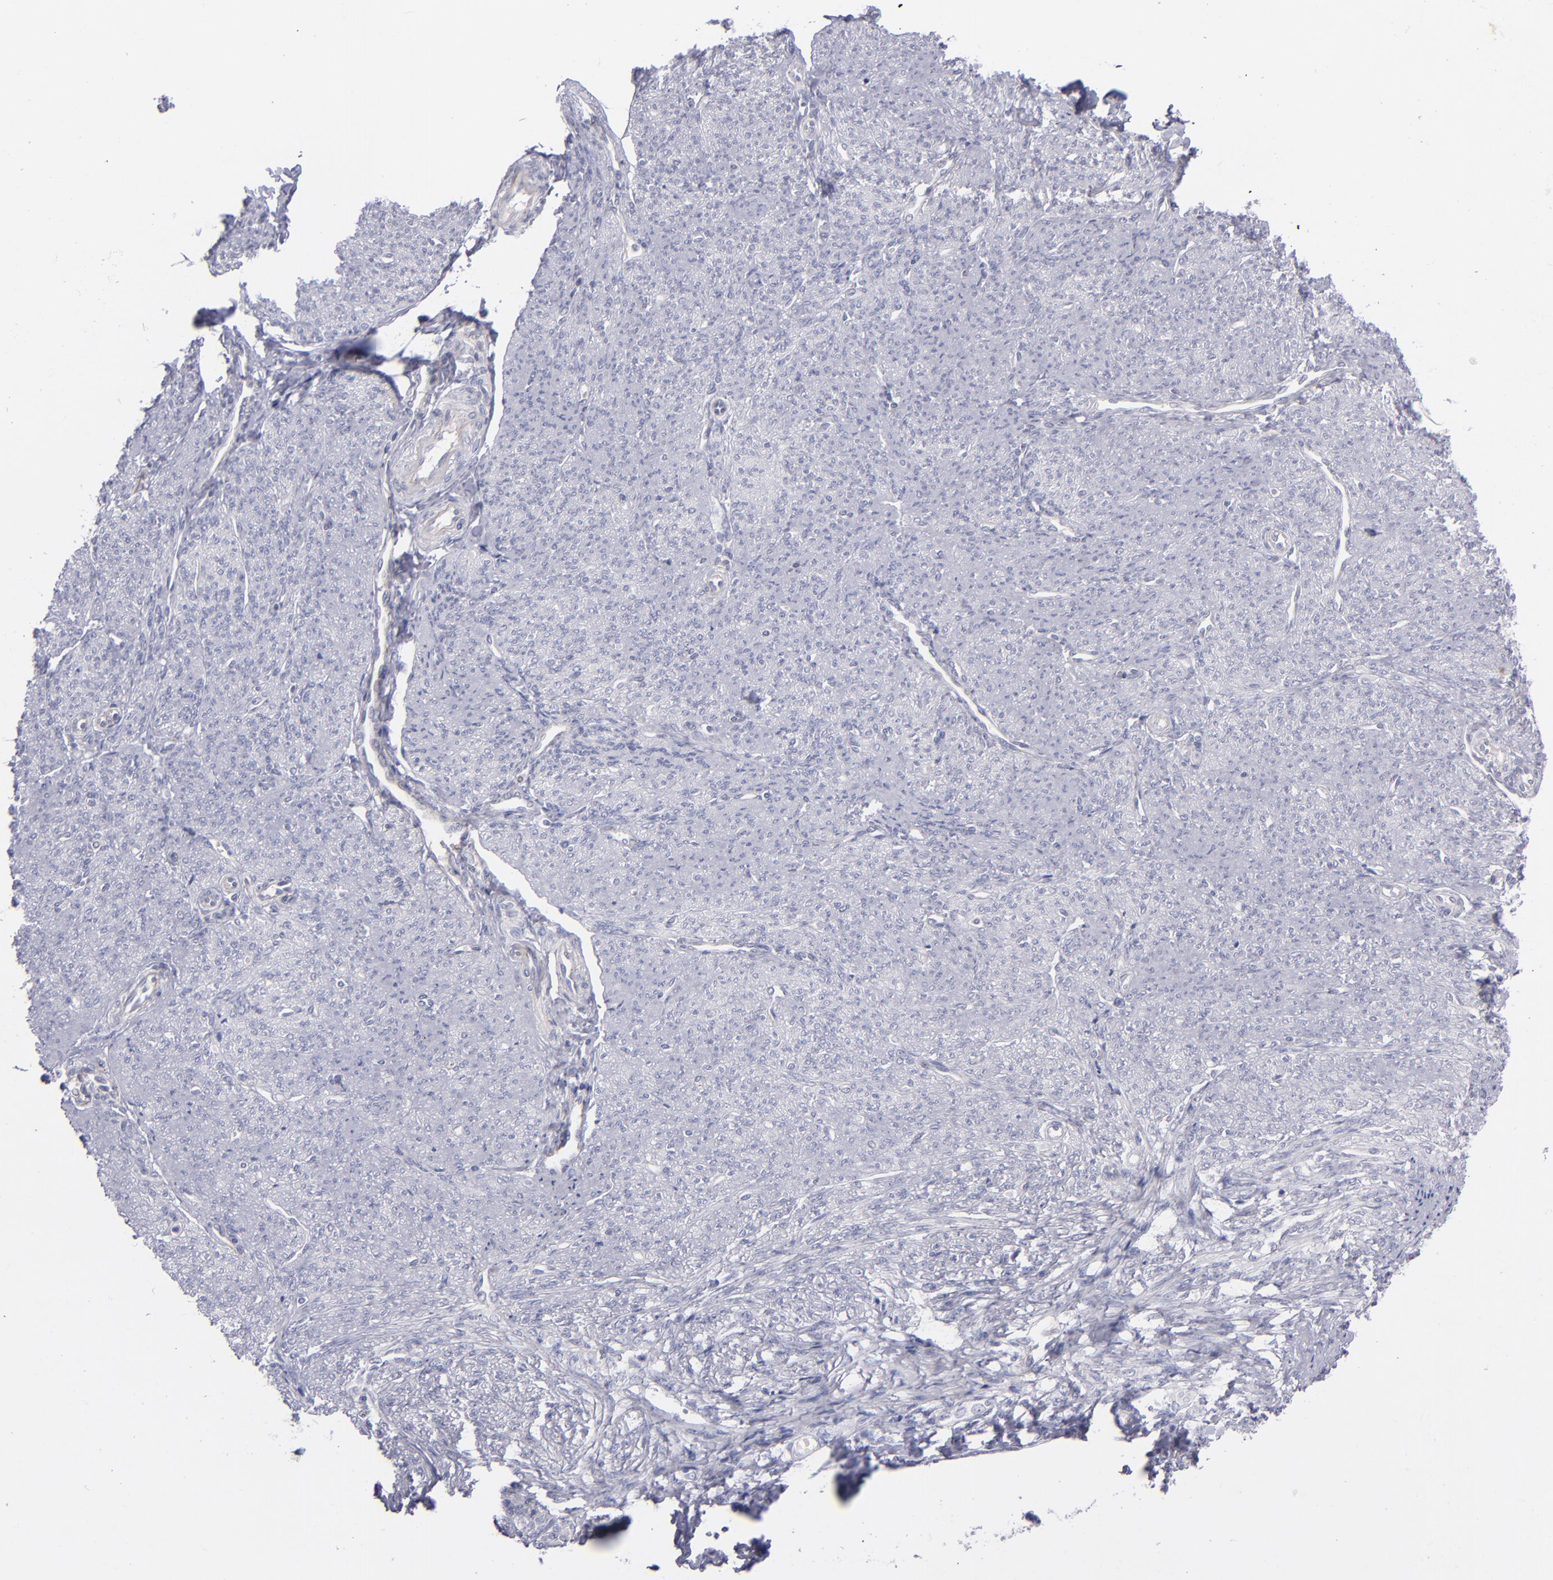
{"staining": {"intensity": "negative", "quantity": "none", "location": "none"}, "tissue": "smooth muscle", "cell_type": "Smooth muscle cells", "image_type": "normal", "snomed": [{"axis": "morphology", "description": "Normal tissue, NOS"}, {"axis": "topography", "description": "Cervix"}, {"axis": "topography", "description": "Endometrium"}], "caption": "High magnification brightfield microscopy of benign smooth muscle stained with DAB (brown) and counterstained with hematoxylin (blue): smooth muscle cells show no significant staining.", "gene": "ITGB4", "patient": {"sex": "female", "age": 65}}